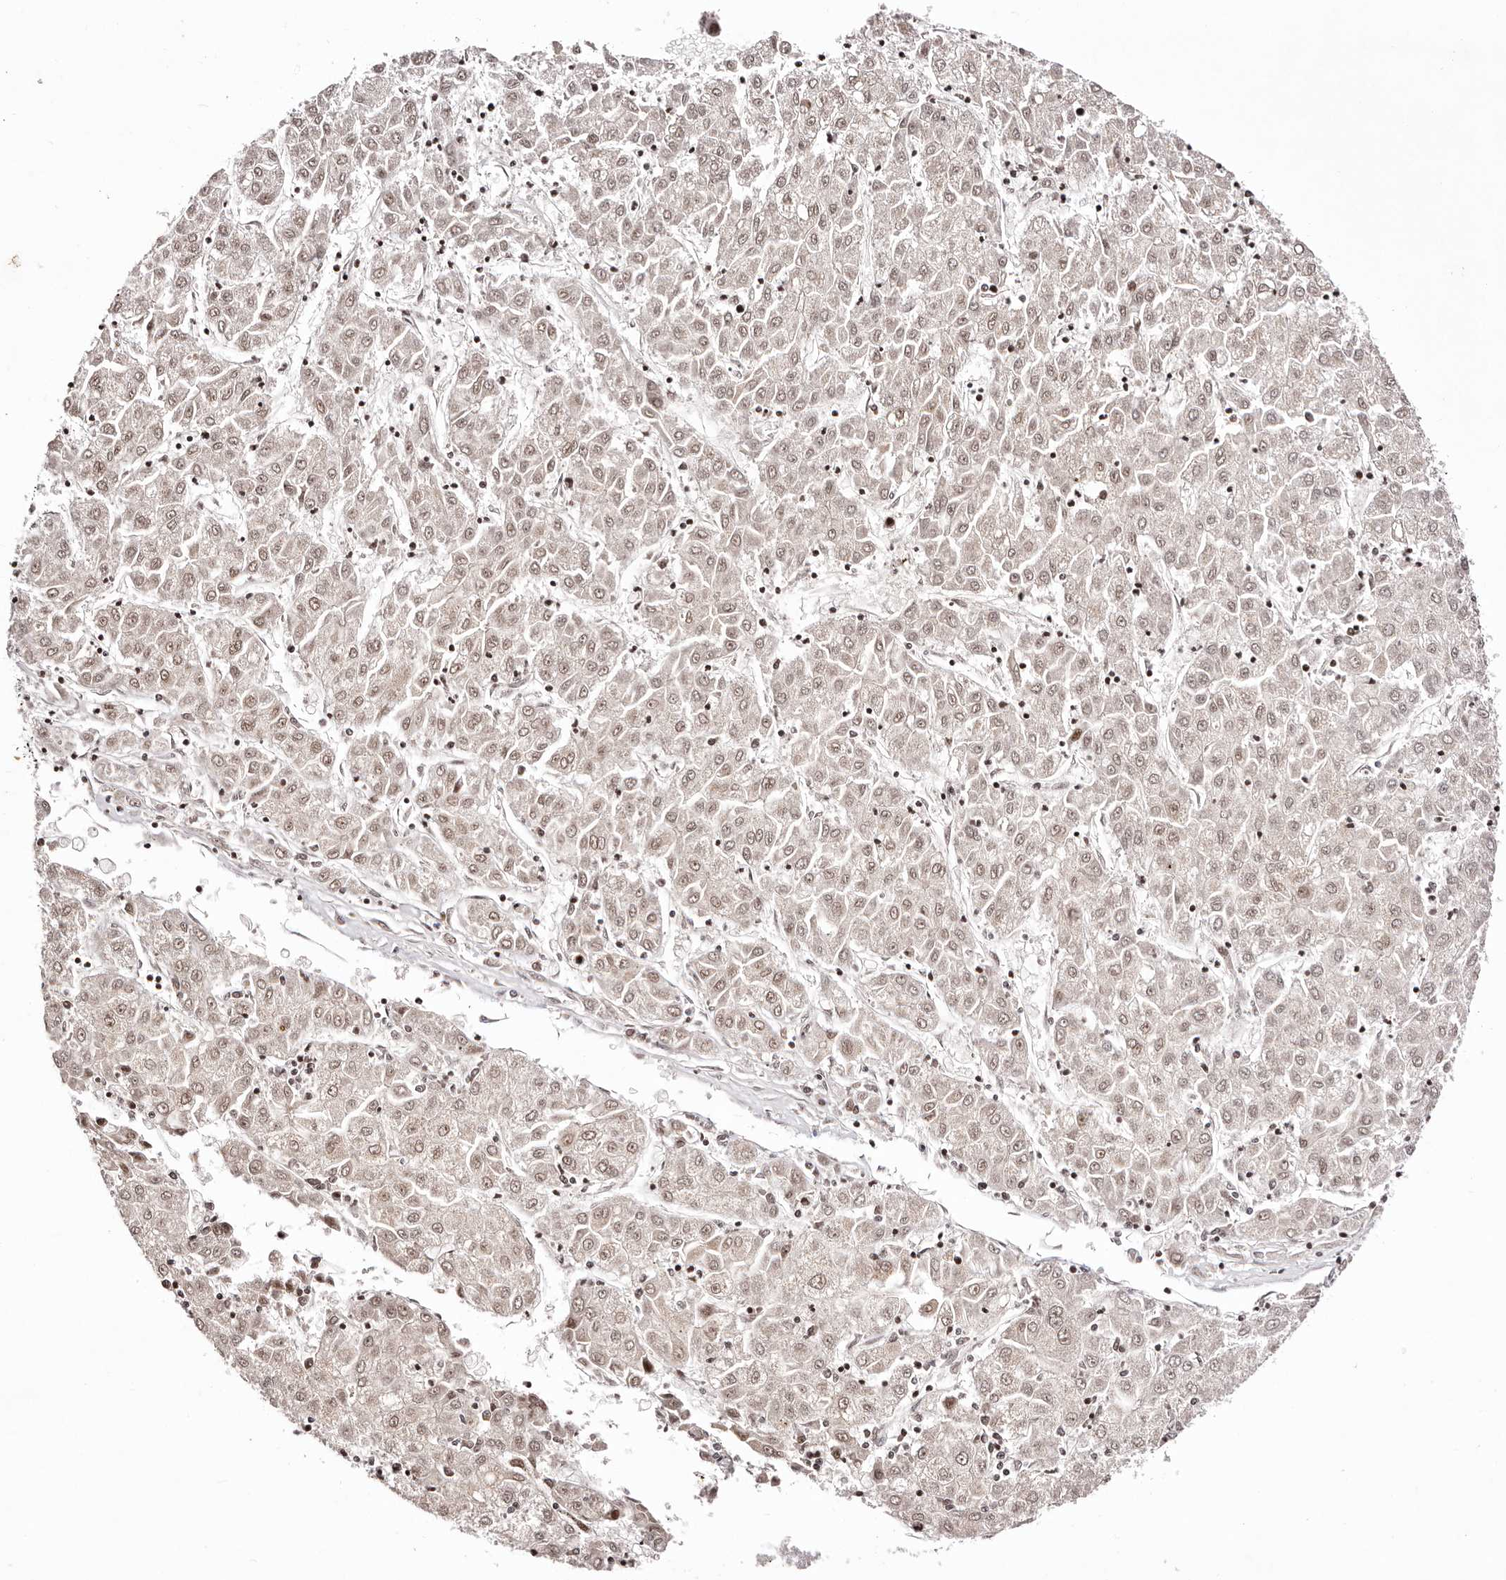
{"staining": {"intensity": "weak", "quantity": ">75%", "location": "cytoplasmic/membranous,nuclear"}, "tissue": "liver cancer", "cell_type": "Tumor cells", "image_type": "cancer", "snomed": [{"axis": "morphology", "description": "Carcinoma, Hepatocellular, NOS"}, {"axis": "topography", "description": "Liver"}], "caption": "The image shows immunohistochemical staining of liver cancer (hepatocellular carcinoma). There is weak cytoplasmic/membranous and nuclear positivity is present in about >75% of tumor cells. (Stains: DAB (3,3'-diaminobenzidine) in brown, nuclei in blue, Microscopy: brightfield microscopy at high magnification).", "gene": "HIVEP3", "patient": {"sex": "male", "age": 72}}